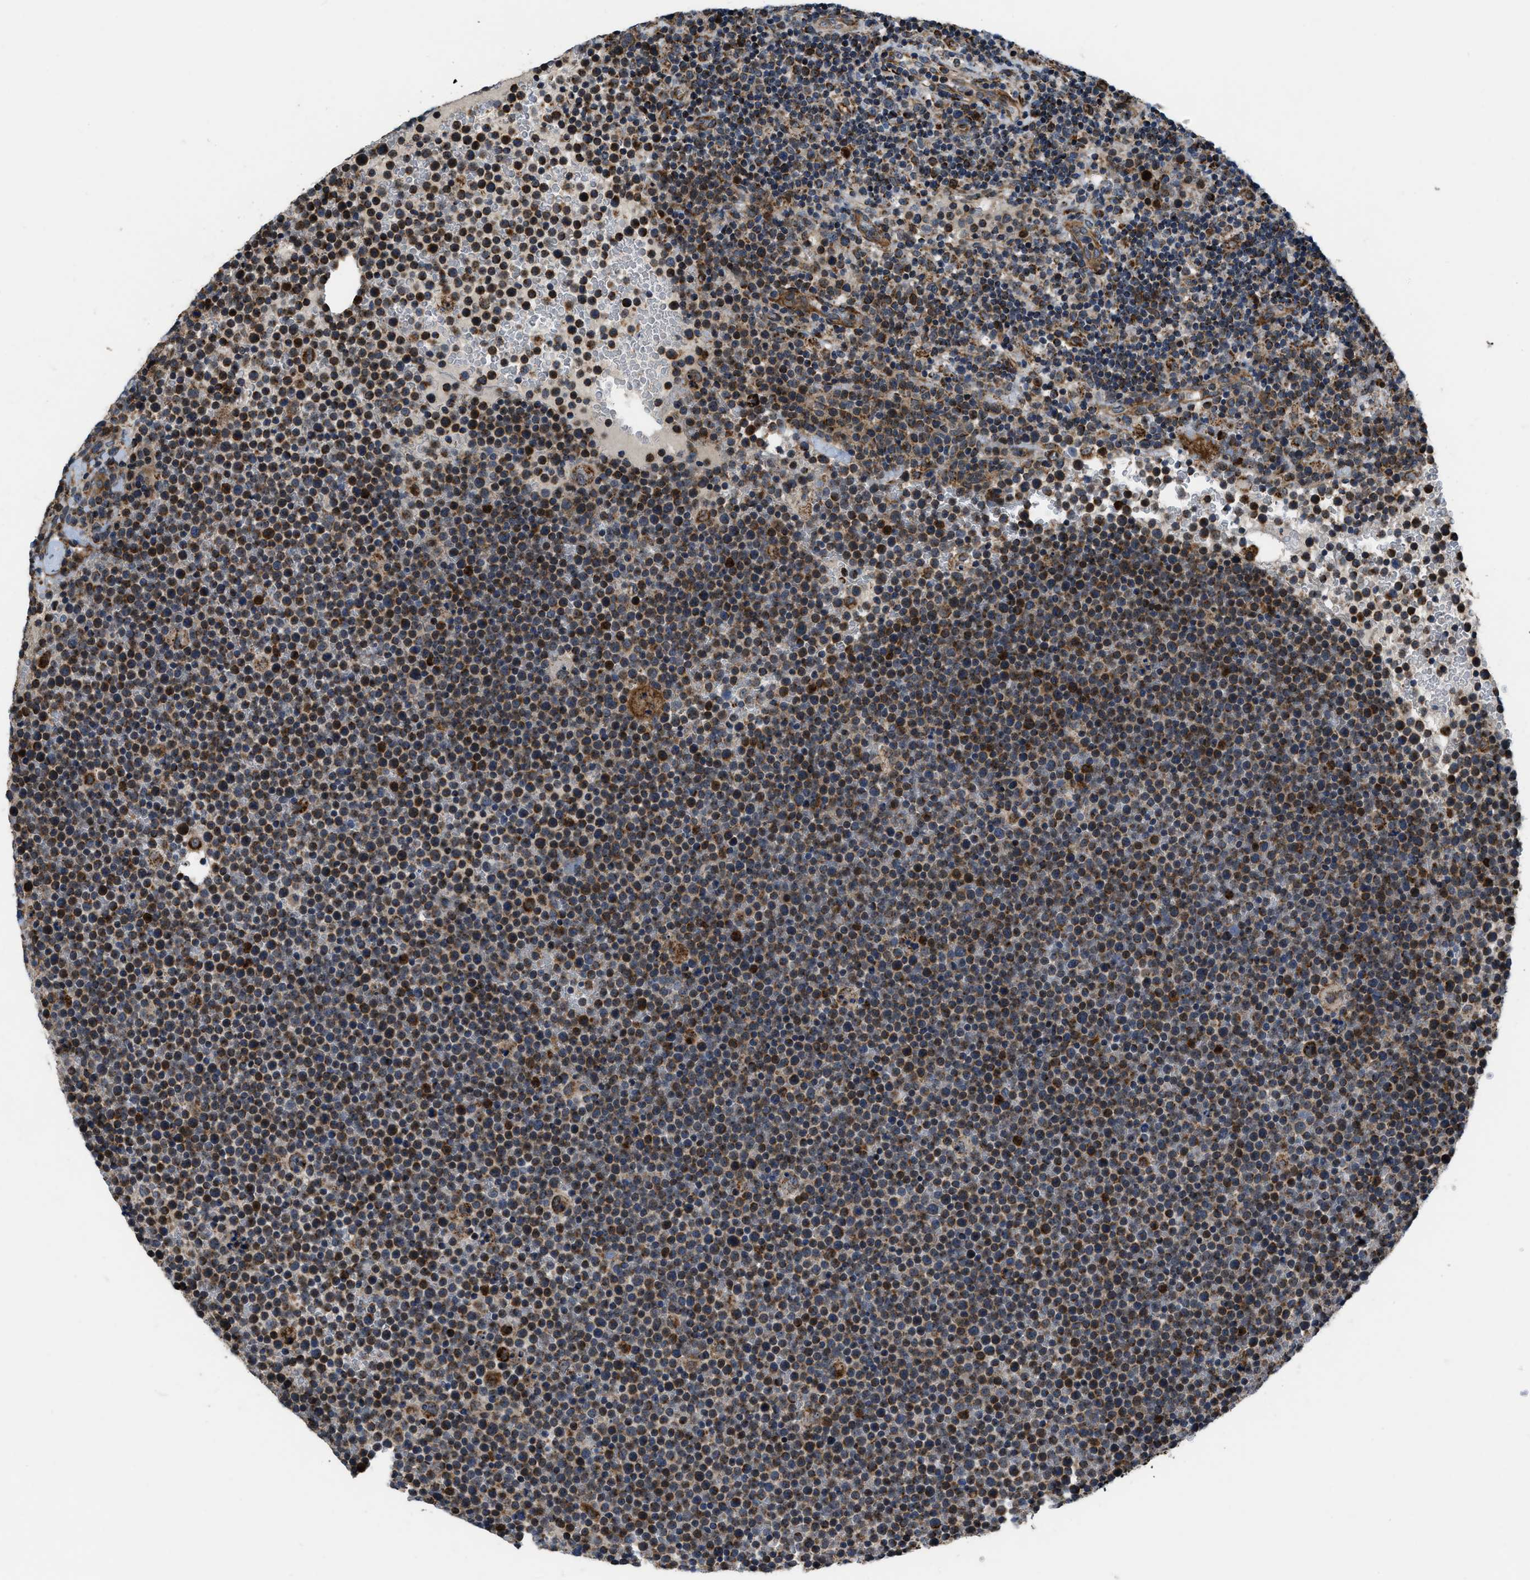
{"staining": {"intensity": "strong", "quantity": ">75%", "location": "cytoplasmic/membranous"}, "tissue": "lymphoma", "cell_type": "Tumor cells", "image_type": "cancer", "snomed": [{"axis": "morphology", "description": "Malignant lymphoma, non-Hodgkin's type, High grade"}, {"axis": "topography", "description": "Lymph node"}], "caption": "Protein expression by immunohistochemistry shows strong cytoplasmic/membranous positivity in about >75% of tumor cells in high-grade malignant lymphoma, non-Hodgkin's type.", "gene": "GSDME", "patient": {"sex": "male", "age": 61}}